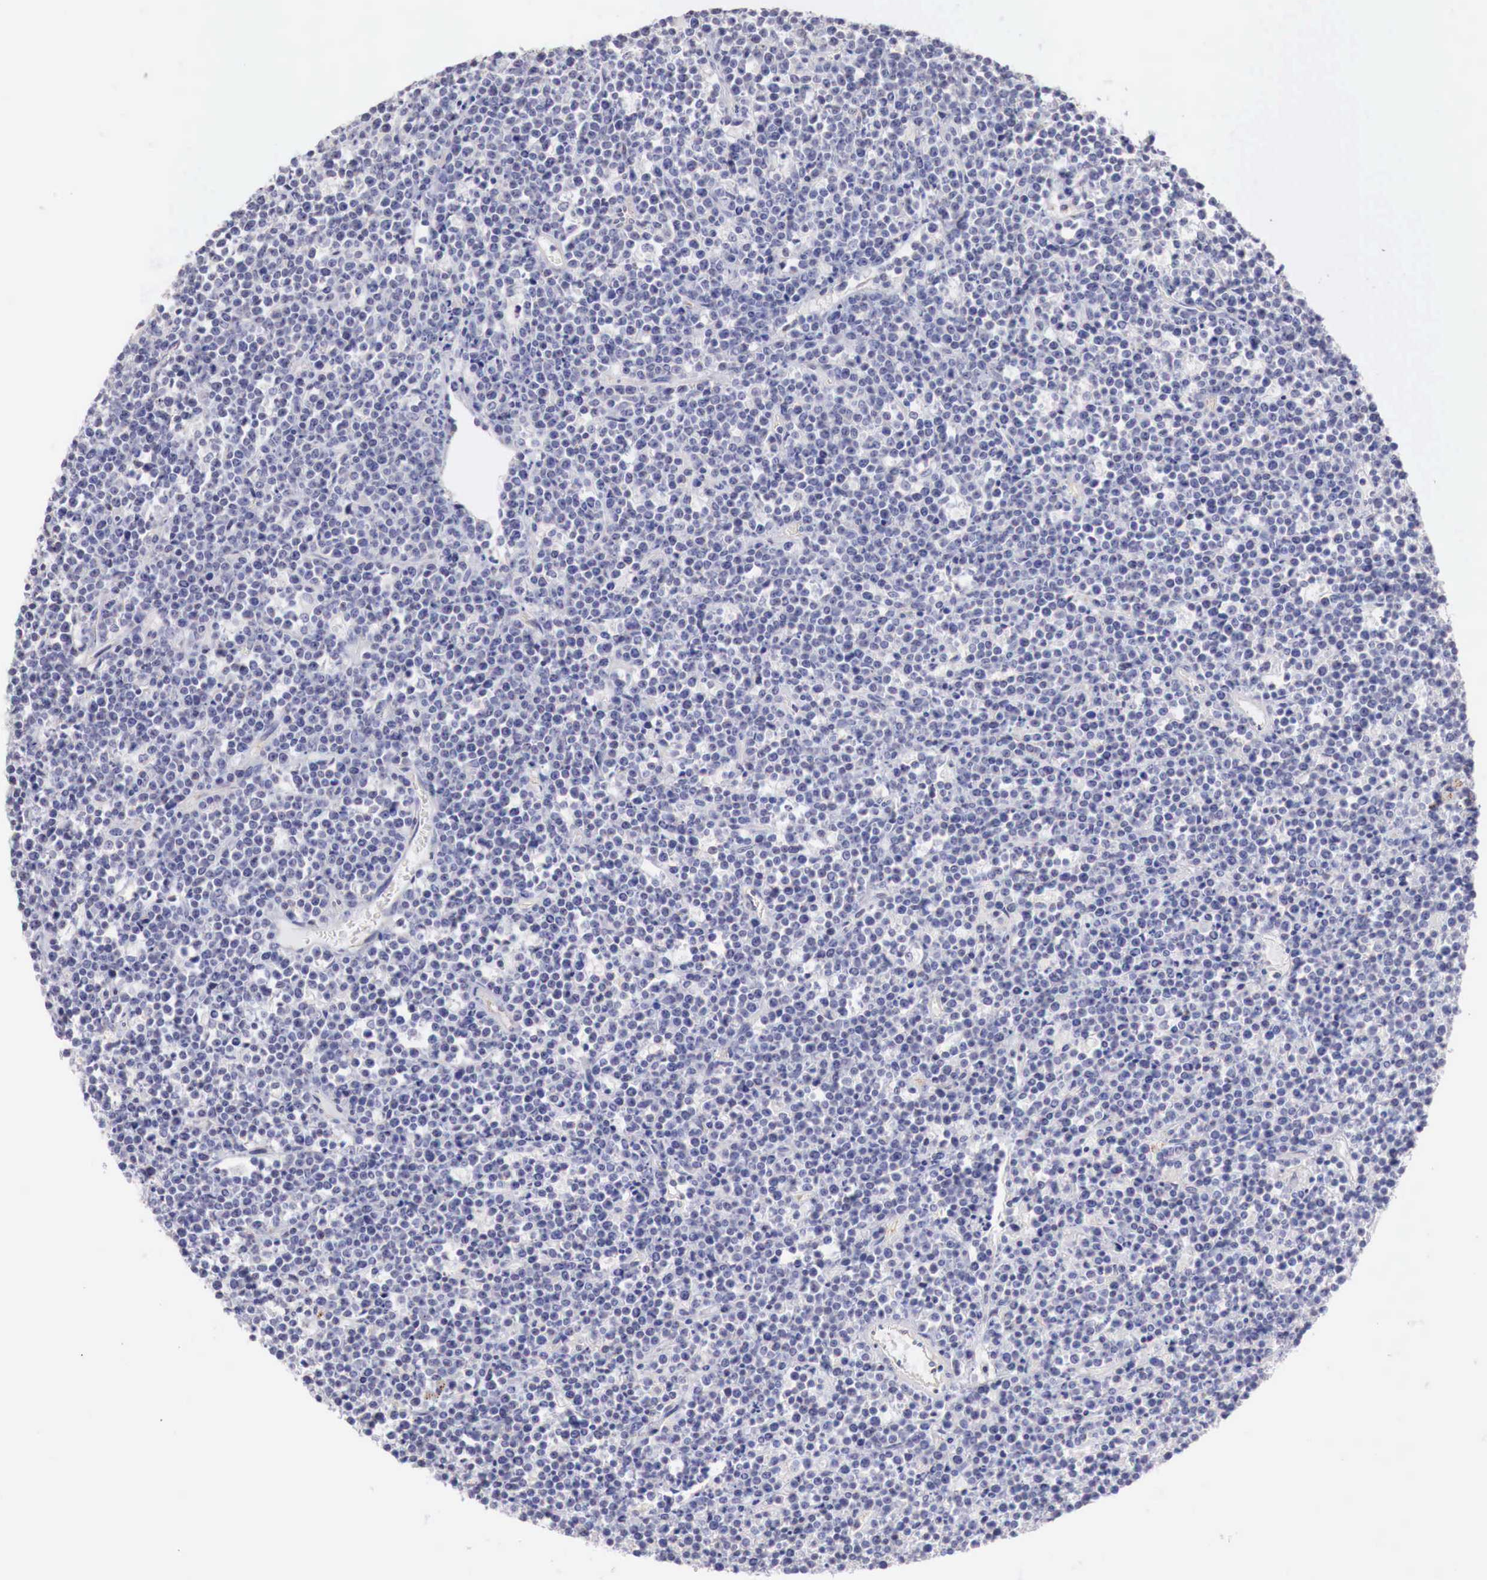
{"staining": {"intensity": "negative", "quantity": "none", "location": "none"}, "tissue": "lymphoma", "cell_type": "Tumor cells", "image_type": "cancer", "snomed": [{"axis": "morphology", "description": "Malignant lymphoma, non-Hodgkin's type, High grade"}, {"axis": "topography", "description": "Ovary"}], "caption": "This histopathology image is of malignant lymphoma, non-Hodgkin's type (high-grade) stained with IHC to label a protein in brown with the nuclei are counter-stained blue. There is no expression in tumor cells. (DAB immunohistochemistry (IHC), high magnification).", "gene": "TRIM13", "patient": {"sex": "female", "age": 56}}